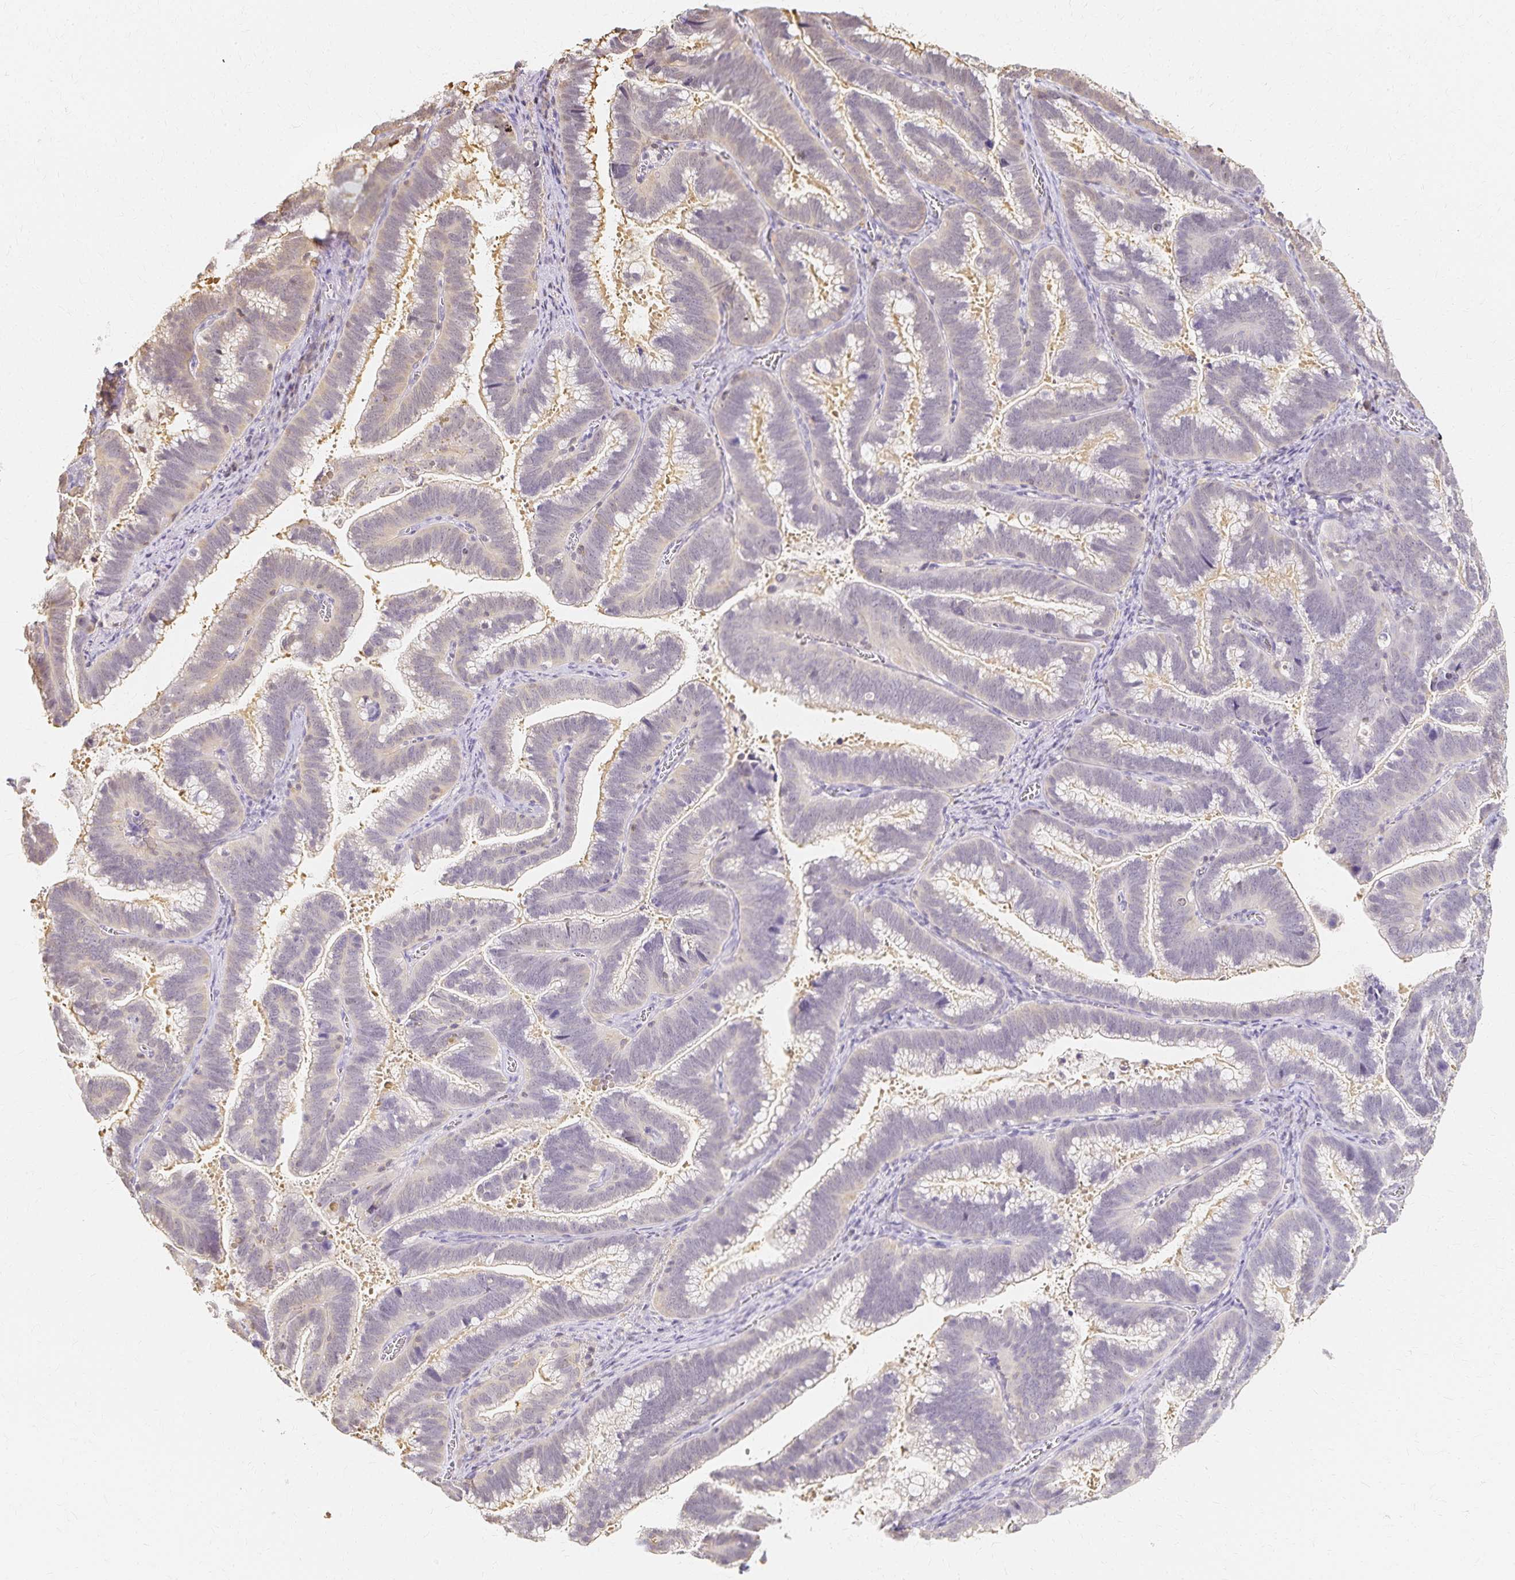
{"staining": {"intensity": "weak", "quantity": "<25%", "location": "cytoplasmic/membranous"}, "tissue": "cervical cancer", "cell_type": "Tumor cells", "image_type": "cancer", "snomed": [{"axis": "morphology", "description": "Adenocarcinoma, NOS"}, {"axis": "topography", "description": "Cervix"}], "caption": "An immunohistochemistry image of cervical cancer is shown. There is no staining in tumor cells of cervical cancer.", "gene": "AZGP1", "patient": {"sex": "female", "age": 61}}